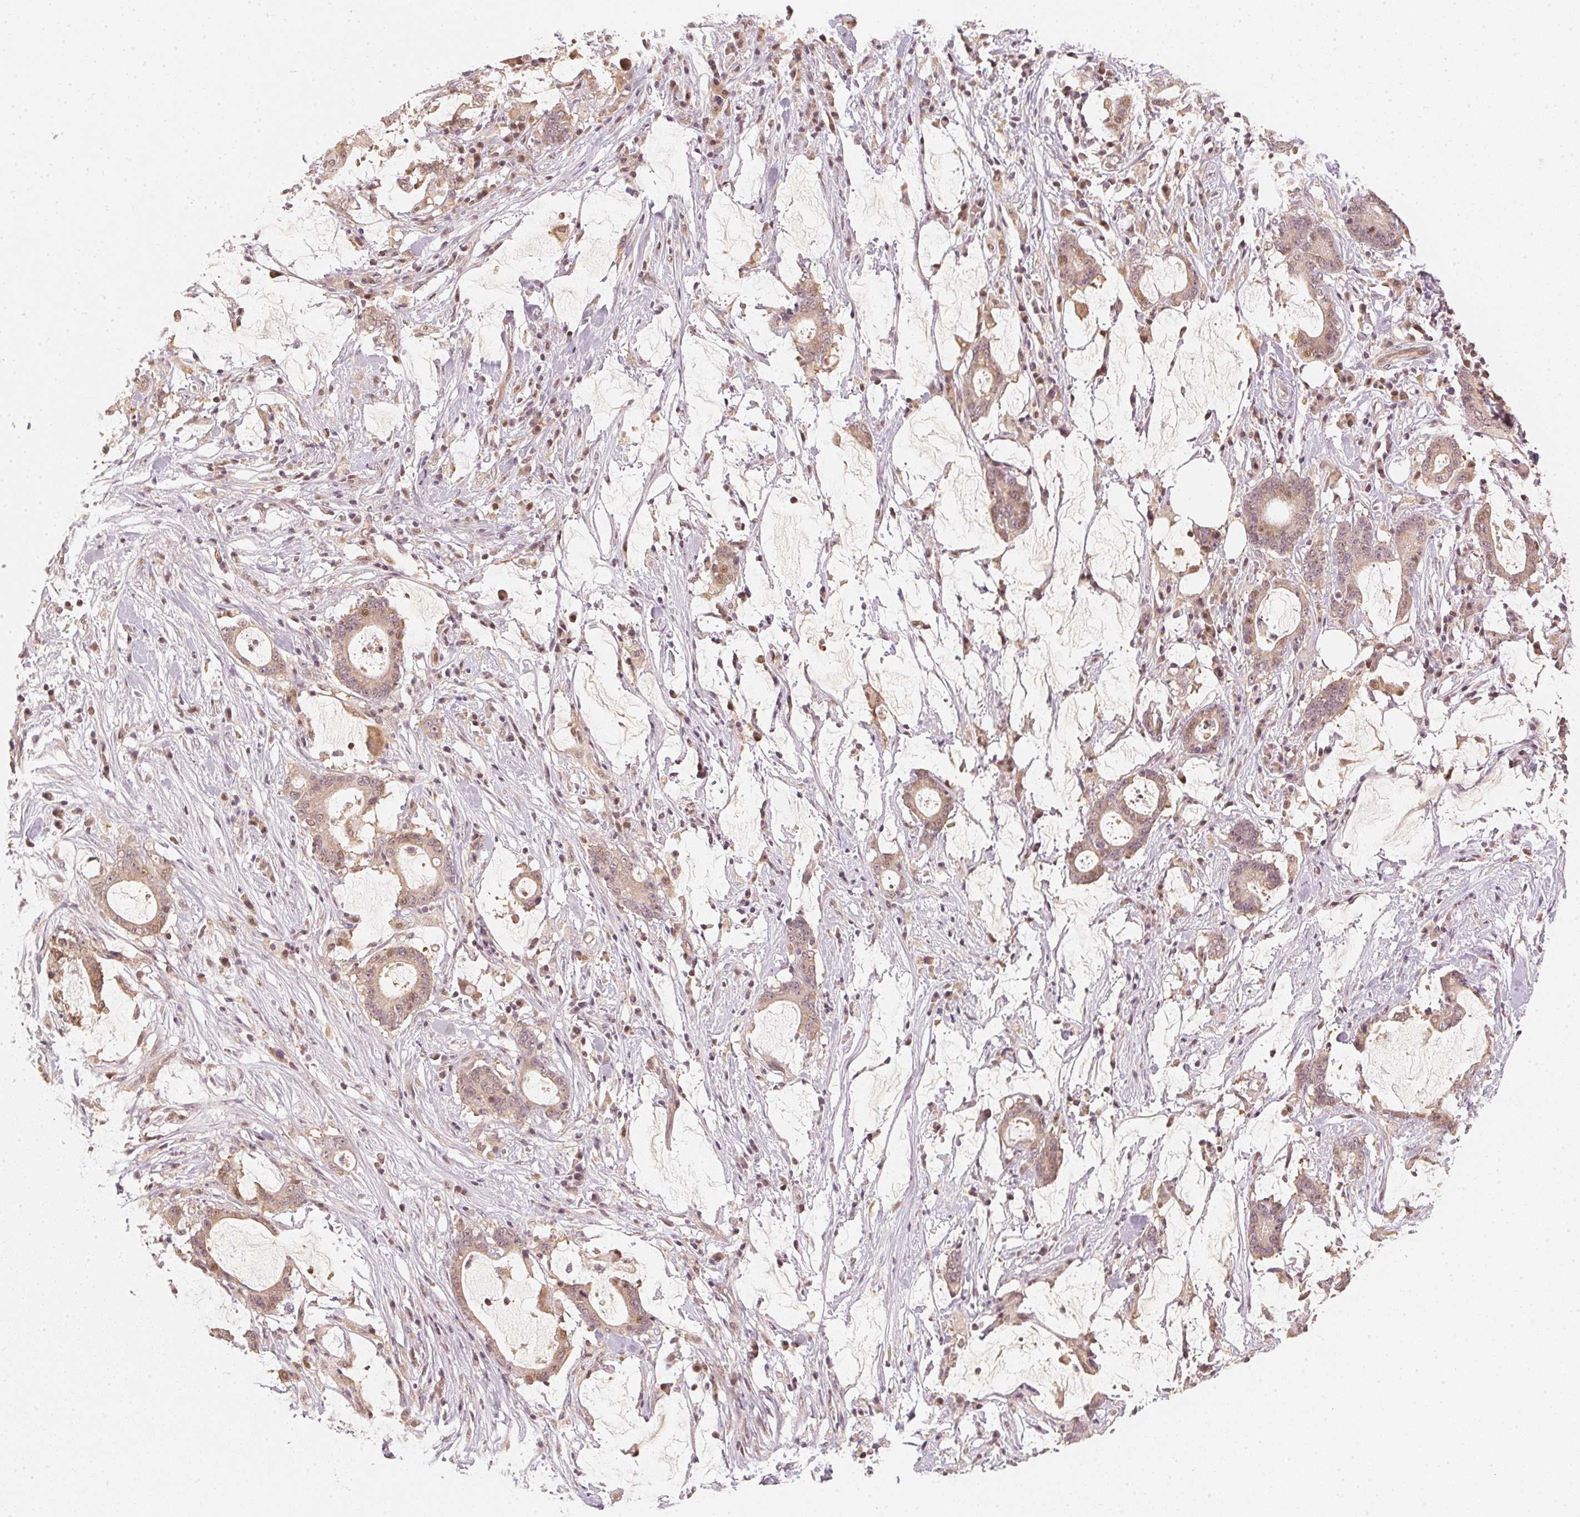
{"staining": {"intensity": "weak", "quantity": "25%-75%", "location": "cytoplasmic/membranous,nuclear"}, "tissue": "stomach cancer", "cell_type": "Tumor cells", "image_type": "cancer", "snomed": [{"axis": "morphology", "description": "Adenocarcinoma, NOS"}, {"axis": "topography", "description": "Stomach, upper"}], "caption": "A high-resolution micrograph shows immunohistochemistry (IHC) staining of stomach cancer (adenocarcinoma), which shows weak cytoplasmic/membranous and nuclear positivity in about 25%-75% of tumor cells. Immunohistochemistry stains the protein of interest in brown and the nuclei are stained blue.", "gene": "UBE2L3", "patient": {"sex": "male", "age": 68}}